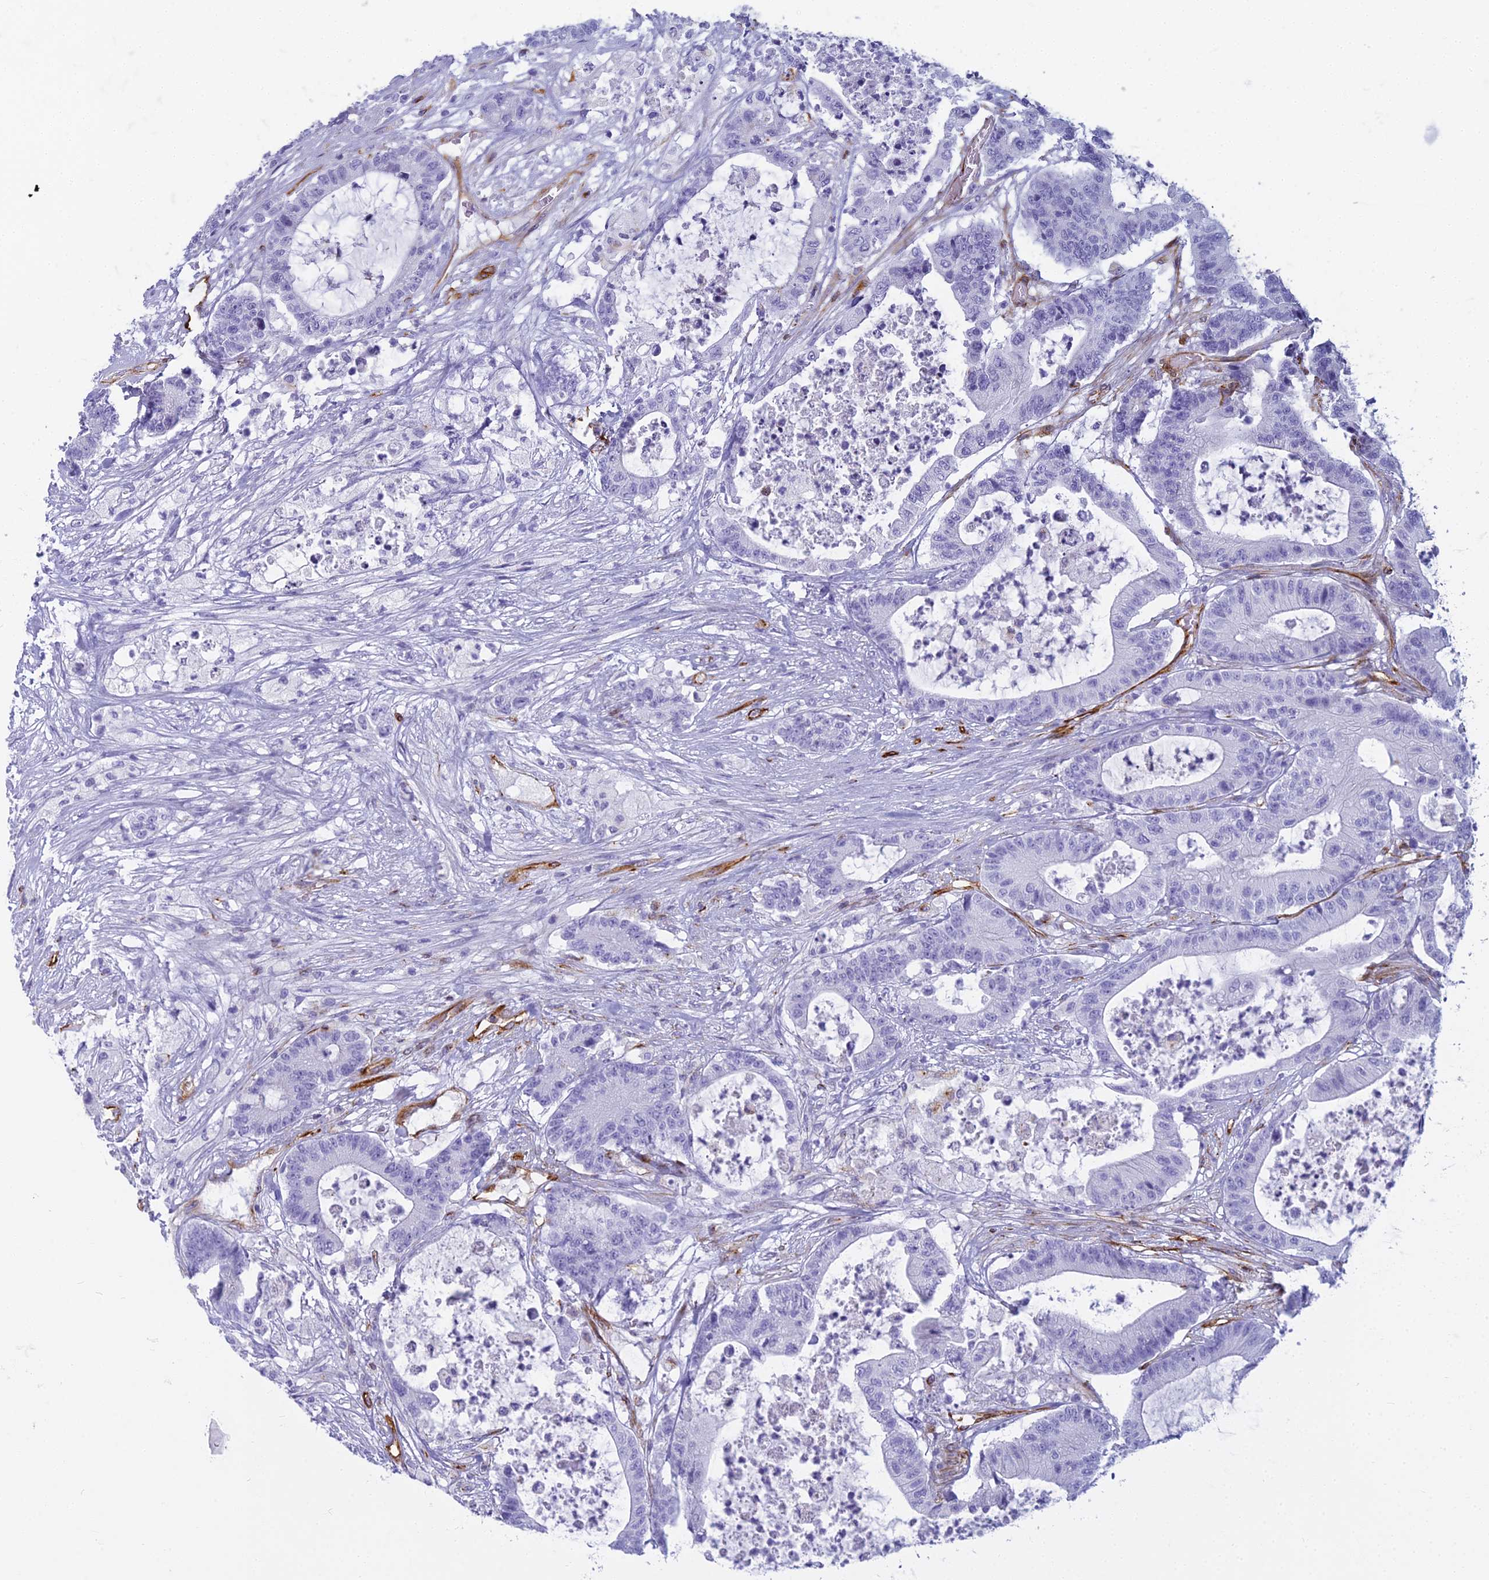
{"staining": {"intensity": "negative", "quantity": "none", "location": "none"}, "tissue": "colorectal cancer", "cell_type": "Tumor cells", "image_type": "cancer", "snomed": [{"axis": "morphology", "description": "Adenocarcinoma, NOS"}, {"axis": "topography", "description": "Colon"}], "caption": "Colorectal cancer (adenocarcinoma) was stained to show a protein in brown. There is no significant staining in tumor cells. The staining is performed using DAB brown chromogen with nuclei counter-stained in using hematoxylin.", "gene": "EVI2A", "patient": {"sex": "female", "age": 84}}